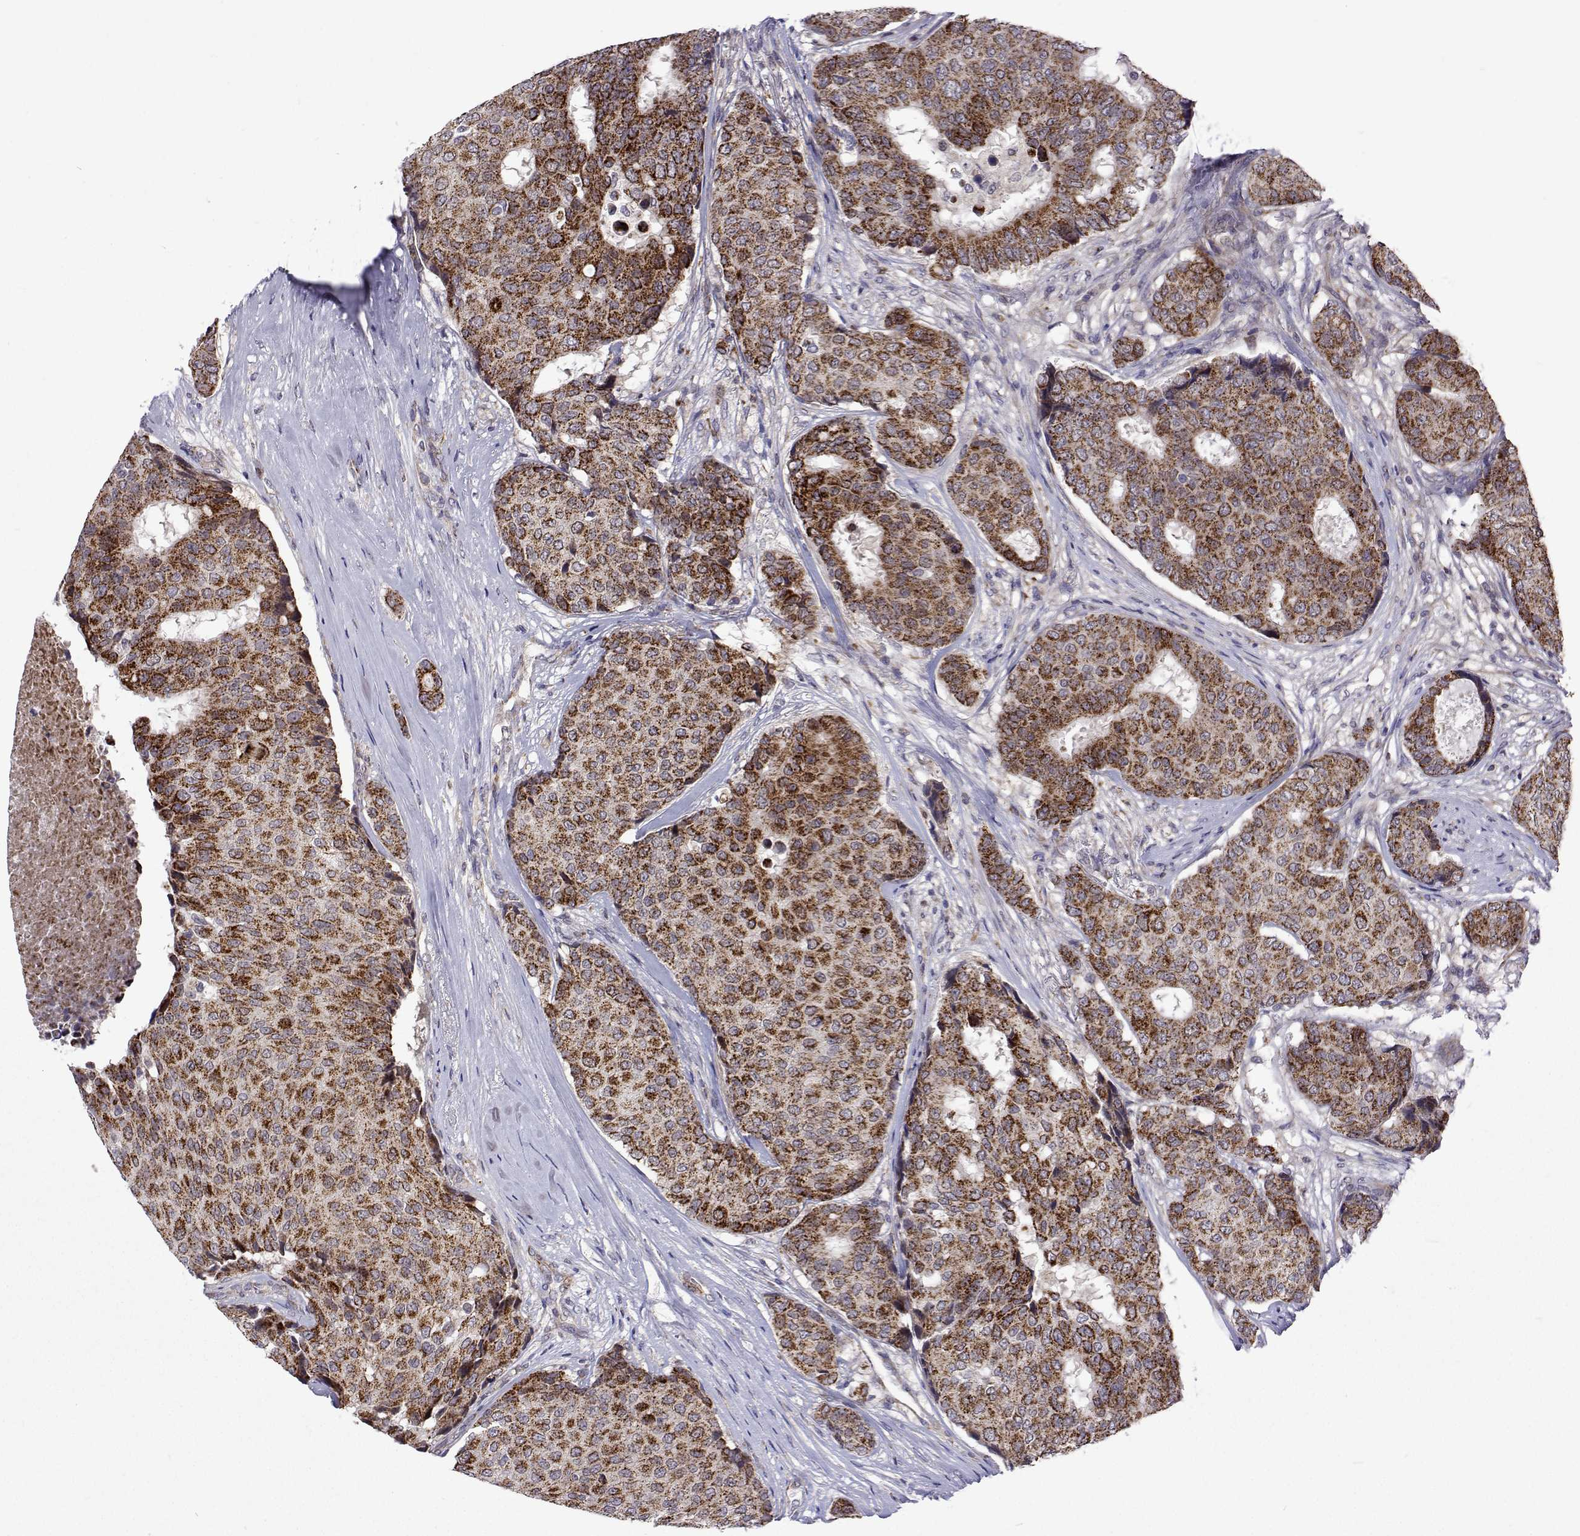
{"staining": {"intensity": "moderate", "quantity": ">75%", "location": "cytoplasmic/membranous"}, "tissue": "breast cancer", "cell_type": "Tumor cells", "image_type": "cancer", "snomed": [{"axis": "morphology", "description": "Duct carcinoma"}, {"axis": "topography", "description": "Breast"}], "caption": "Brown immunohistochemical staining in breast intraductal carcinoma shows moderate cytoplasmic/membranous staining in approximately >75% of tumor cells.", "gene": "DHTKD1", "patient": {"sex": "female", "age": 75}}